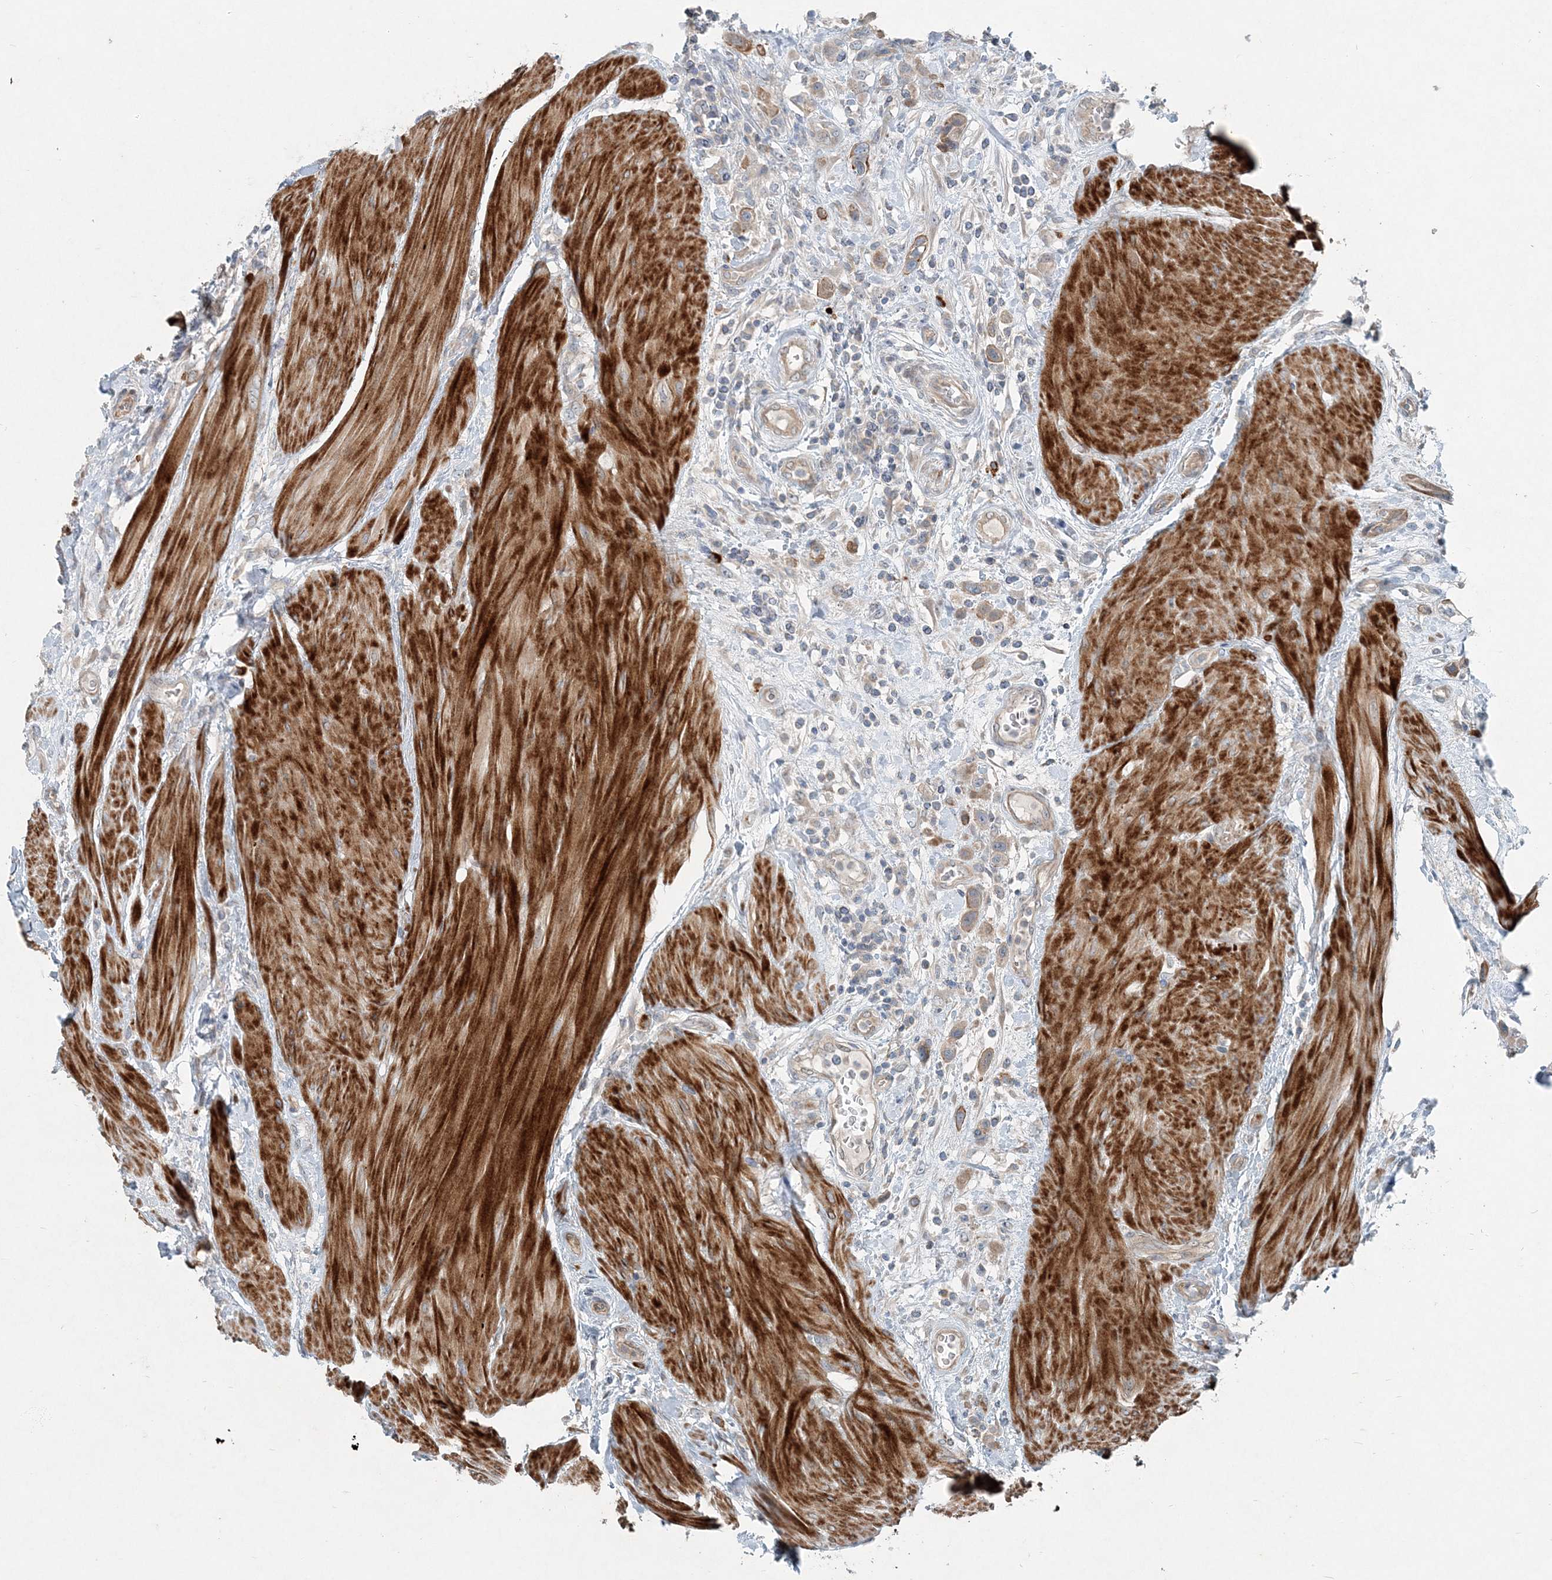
{"staining": {"intensity": "weak", "quantity": "<25%", "location": "cytoplasmic/membranous"}, "tissue": "urothelial cancer", "cell_type": "Tumor cells", "image_type": "cancer", "snomed": [{"axis": "morphology", "description": "Urothelial carcinoma, High grade"}, {"axis": "topography", "description": "Urinary bladder"}], "caption": "The immunohistochemistry (IHC) micrograph has no significant expression in tumor cells of urothelial cancer tissue. Brightfield microscopy of IHC stained with DAB (brown) and hematoxylin (blue), captured at high magnification.", "gene": "INTU", "patient": {"sex": "male", "age": 50}}